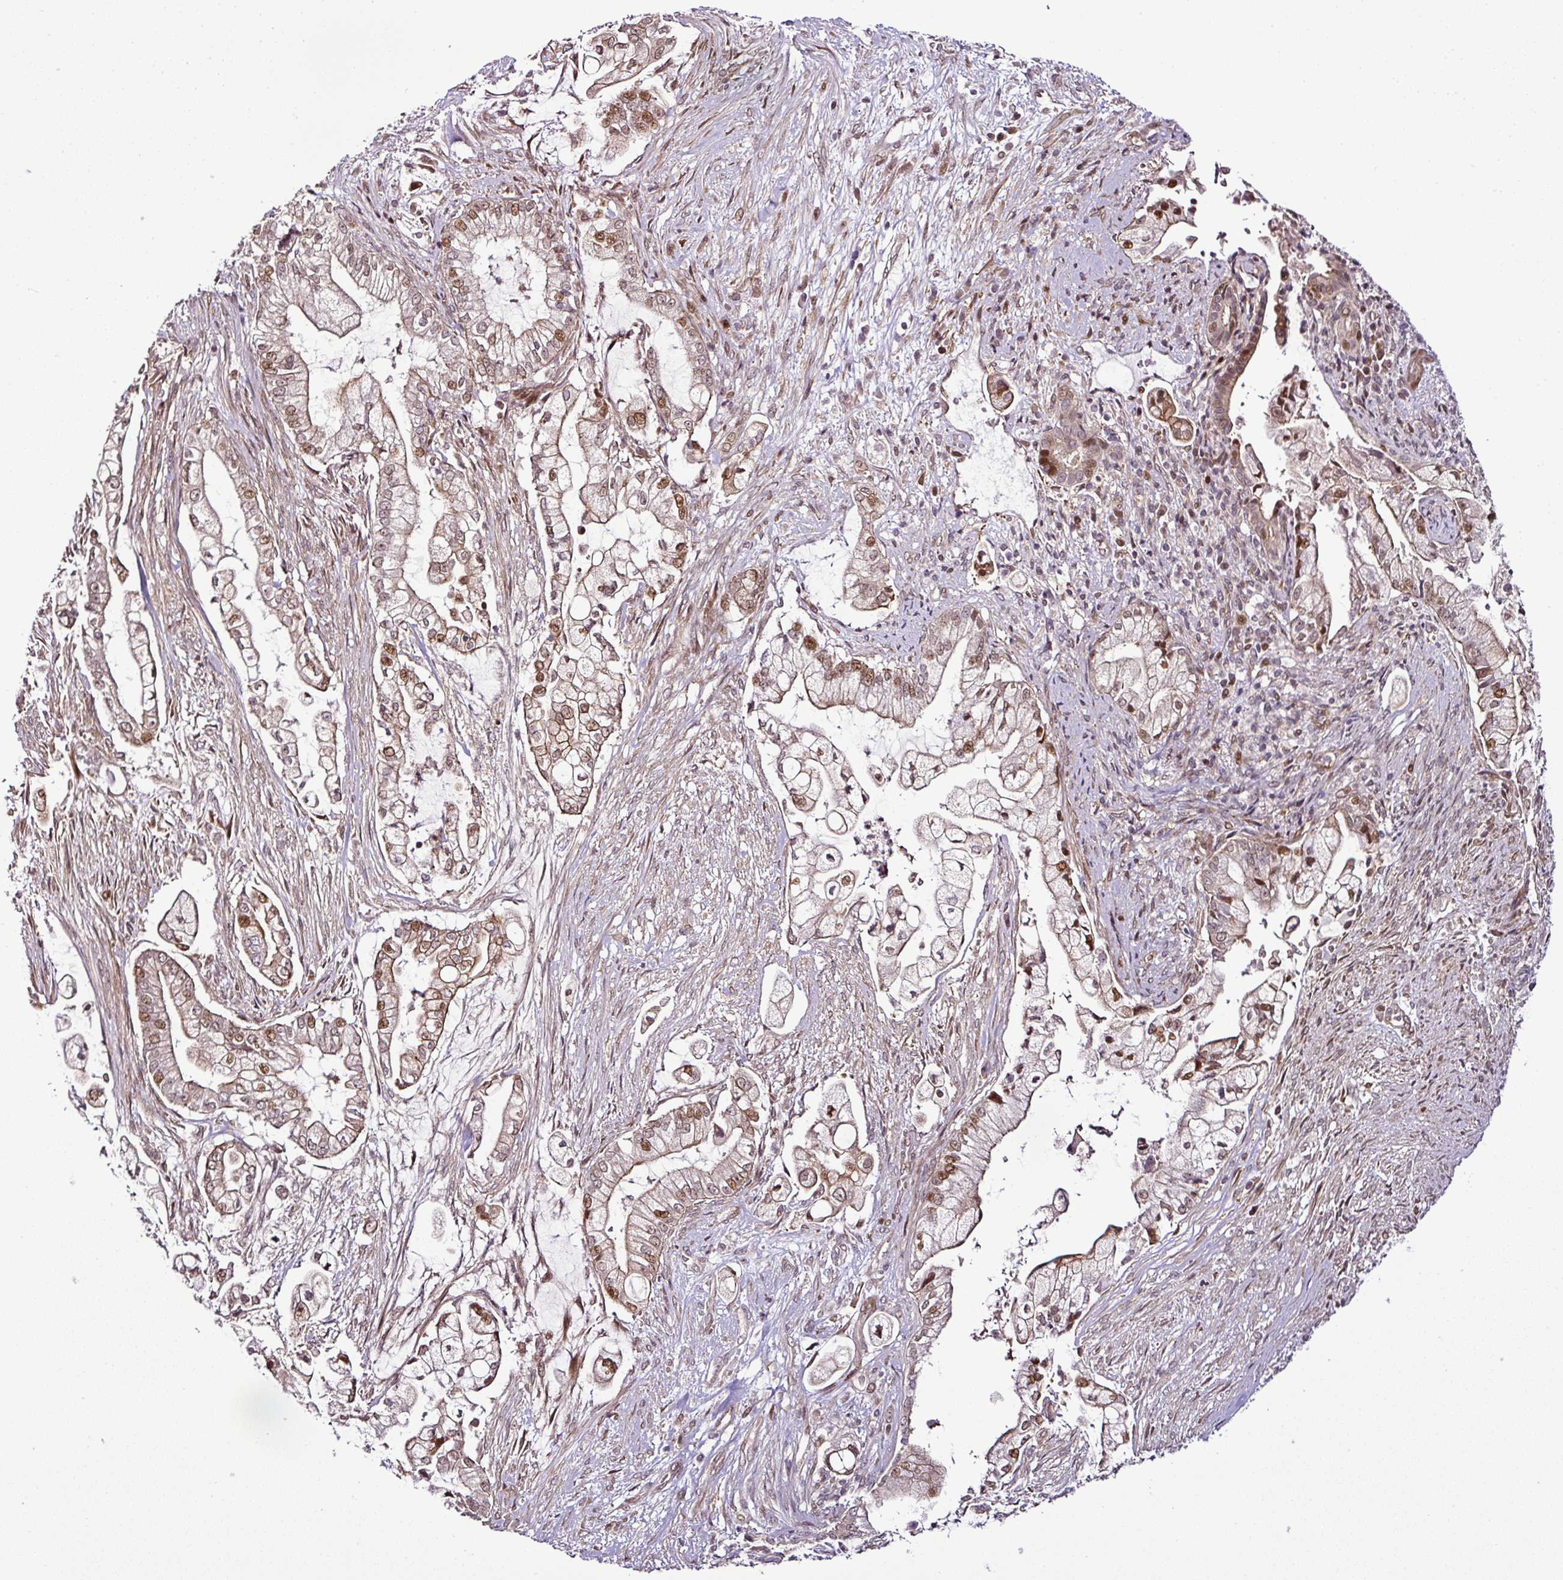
{"staining": {"intensity": "weak", "quantity": "25%-75%", "location": "cytoplasmic/membranous,nuclear"}, "tissue": "pancreatic cancer", "cell_type": "Tumor cells", "image_type": "cancer", "snomed": [{"axis": "morphology", "description": "Adenocarcinoma, NOS"}, {"axis": "topography", "description": "Pancreas"}], "caption": "Human pancreatic cancer (adenocarcinoma) stained with a brown dye displays weak cytoplasmic/membranous and nuclear positive positivity in approximately 25%-75% of tumor cells.", "gene": "COPRS", "patient": {"sex": "female", "age": 69}}